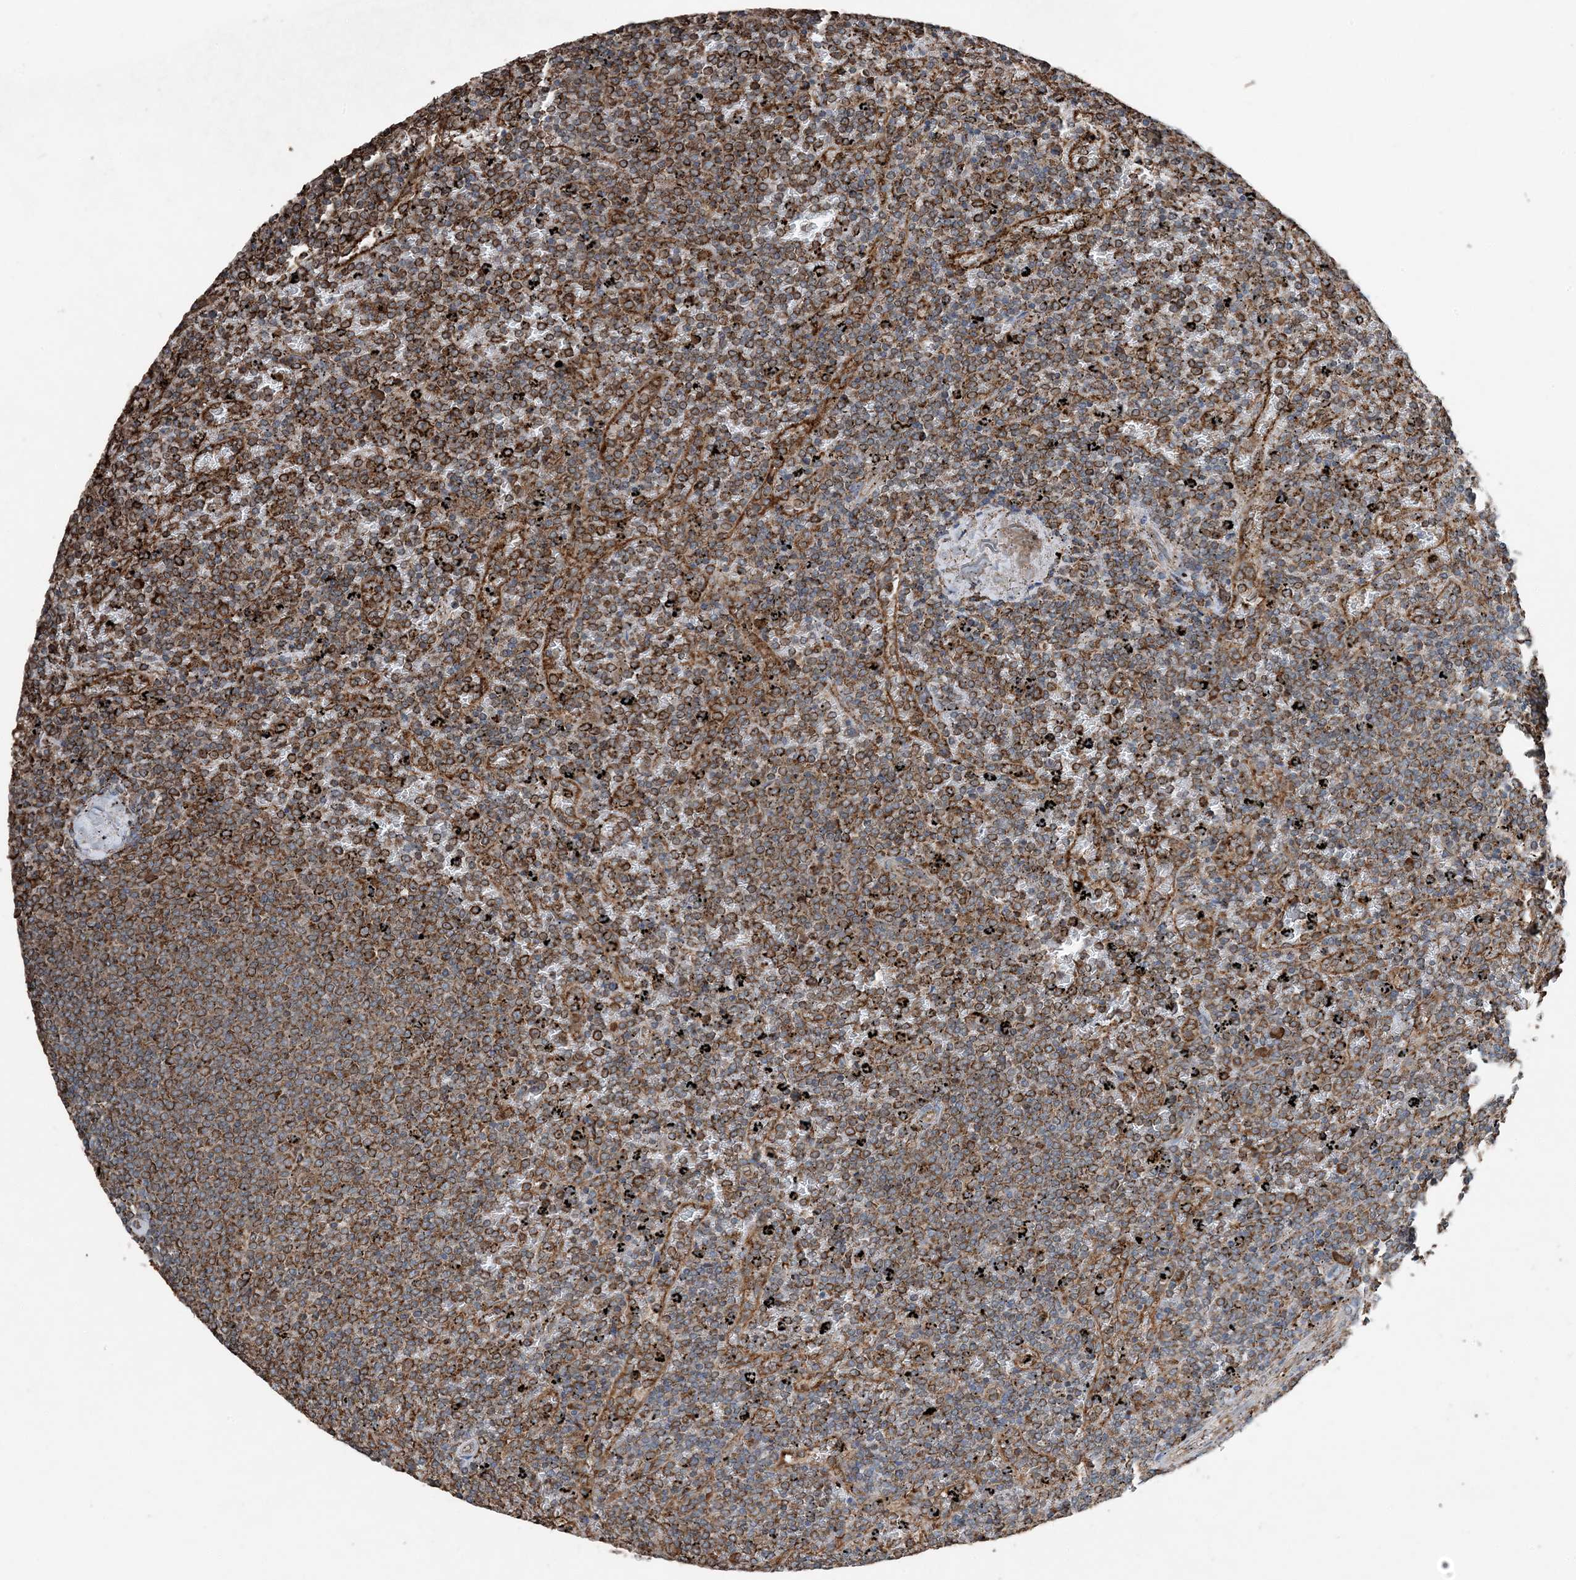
{"staining": {"intensity": "strong", "quantity": ">75%", "location": "cytoplasmic/membranous"}, "tissue": "lymphoma", "cell_type": "Tumor cells", "image_type": "cancer", "snomed": [{"axis": "morphology", "description": "Malignant lymphoma, non-Hodgkin's type, Low grade"}, {"axis": "topography", "description": "Spleen"}], "caption": "Malignant lymphoma, non-Hodgkin's type (low-grade) stained with a brown dye exhibits strong cytoplasmic/membranous positive staining in approximately >75% of tumor cells.", "gene": "PDIA6", "patient": {"sex": "female", "age": 77}}